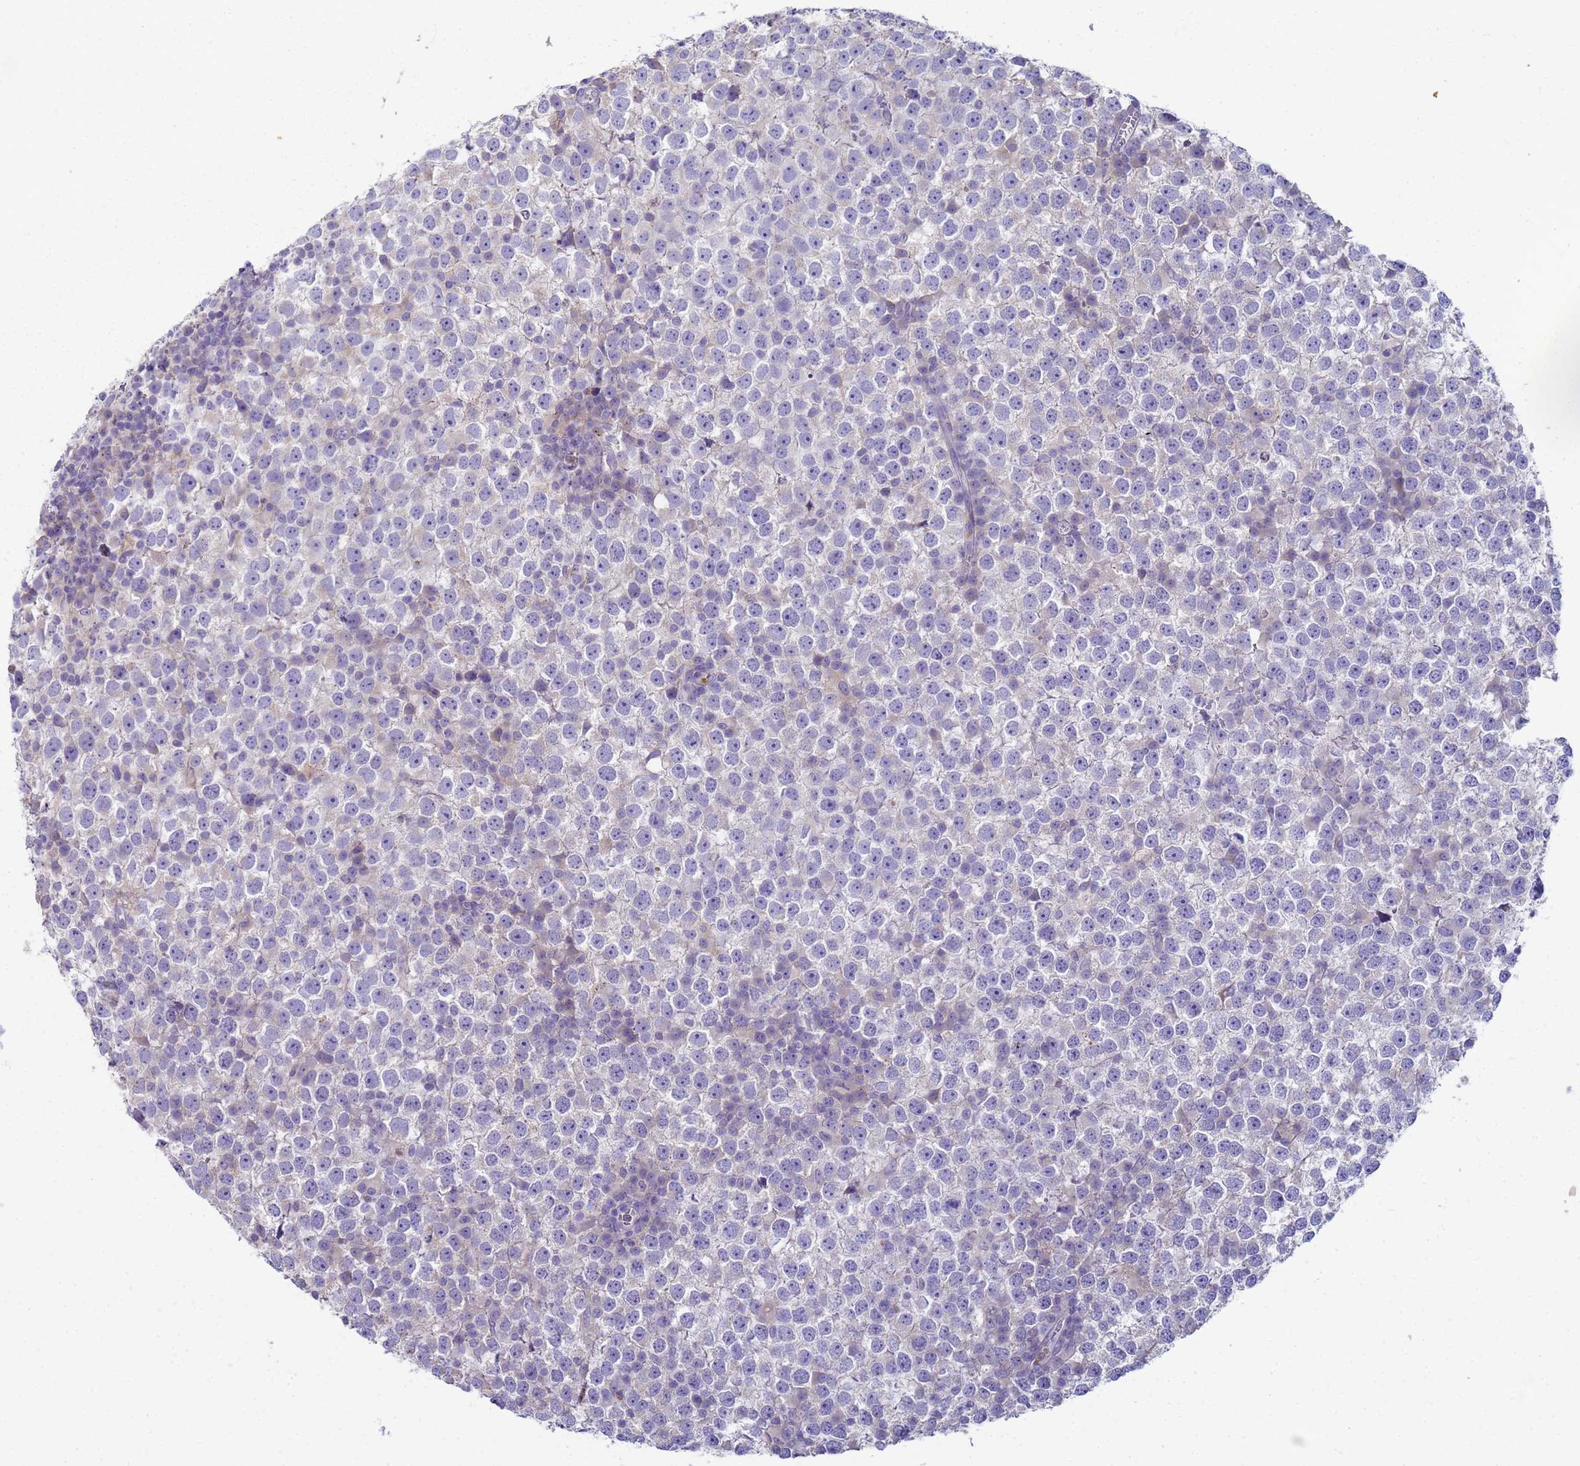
{"staining": {"intensity": "negative", "quantity": "none", "location": "none"}, "tissue": "testis cancer", "cell_type": "Tumor cells", "image_type": "cancer", "snomed": [{"axis": "morphology", "description": "Seminoma, NOS"}, {"axis": "topography", "description": "Testis"}], "caption": "This histopathology image is of testis cancer stained with immunohistochemistry to label a protein in brown with the nuclei are counter-stained blue. There is no staining in tumor cells. (DAB (3,3'-diaminobenzidine) IHC visualized using brightfield microscopy, high magnification).", "gene": "CR1", "patient": {"sex": "male", "age": 65}}